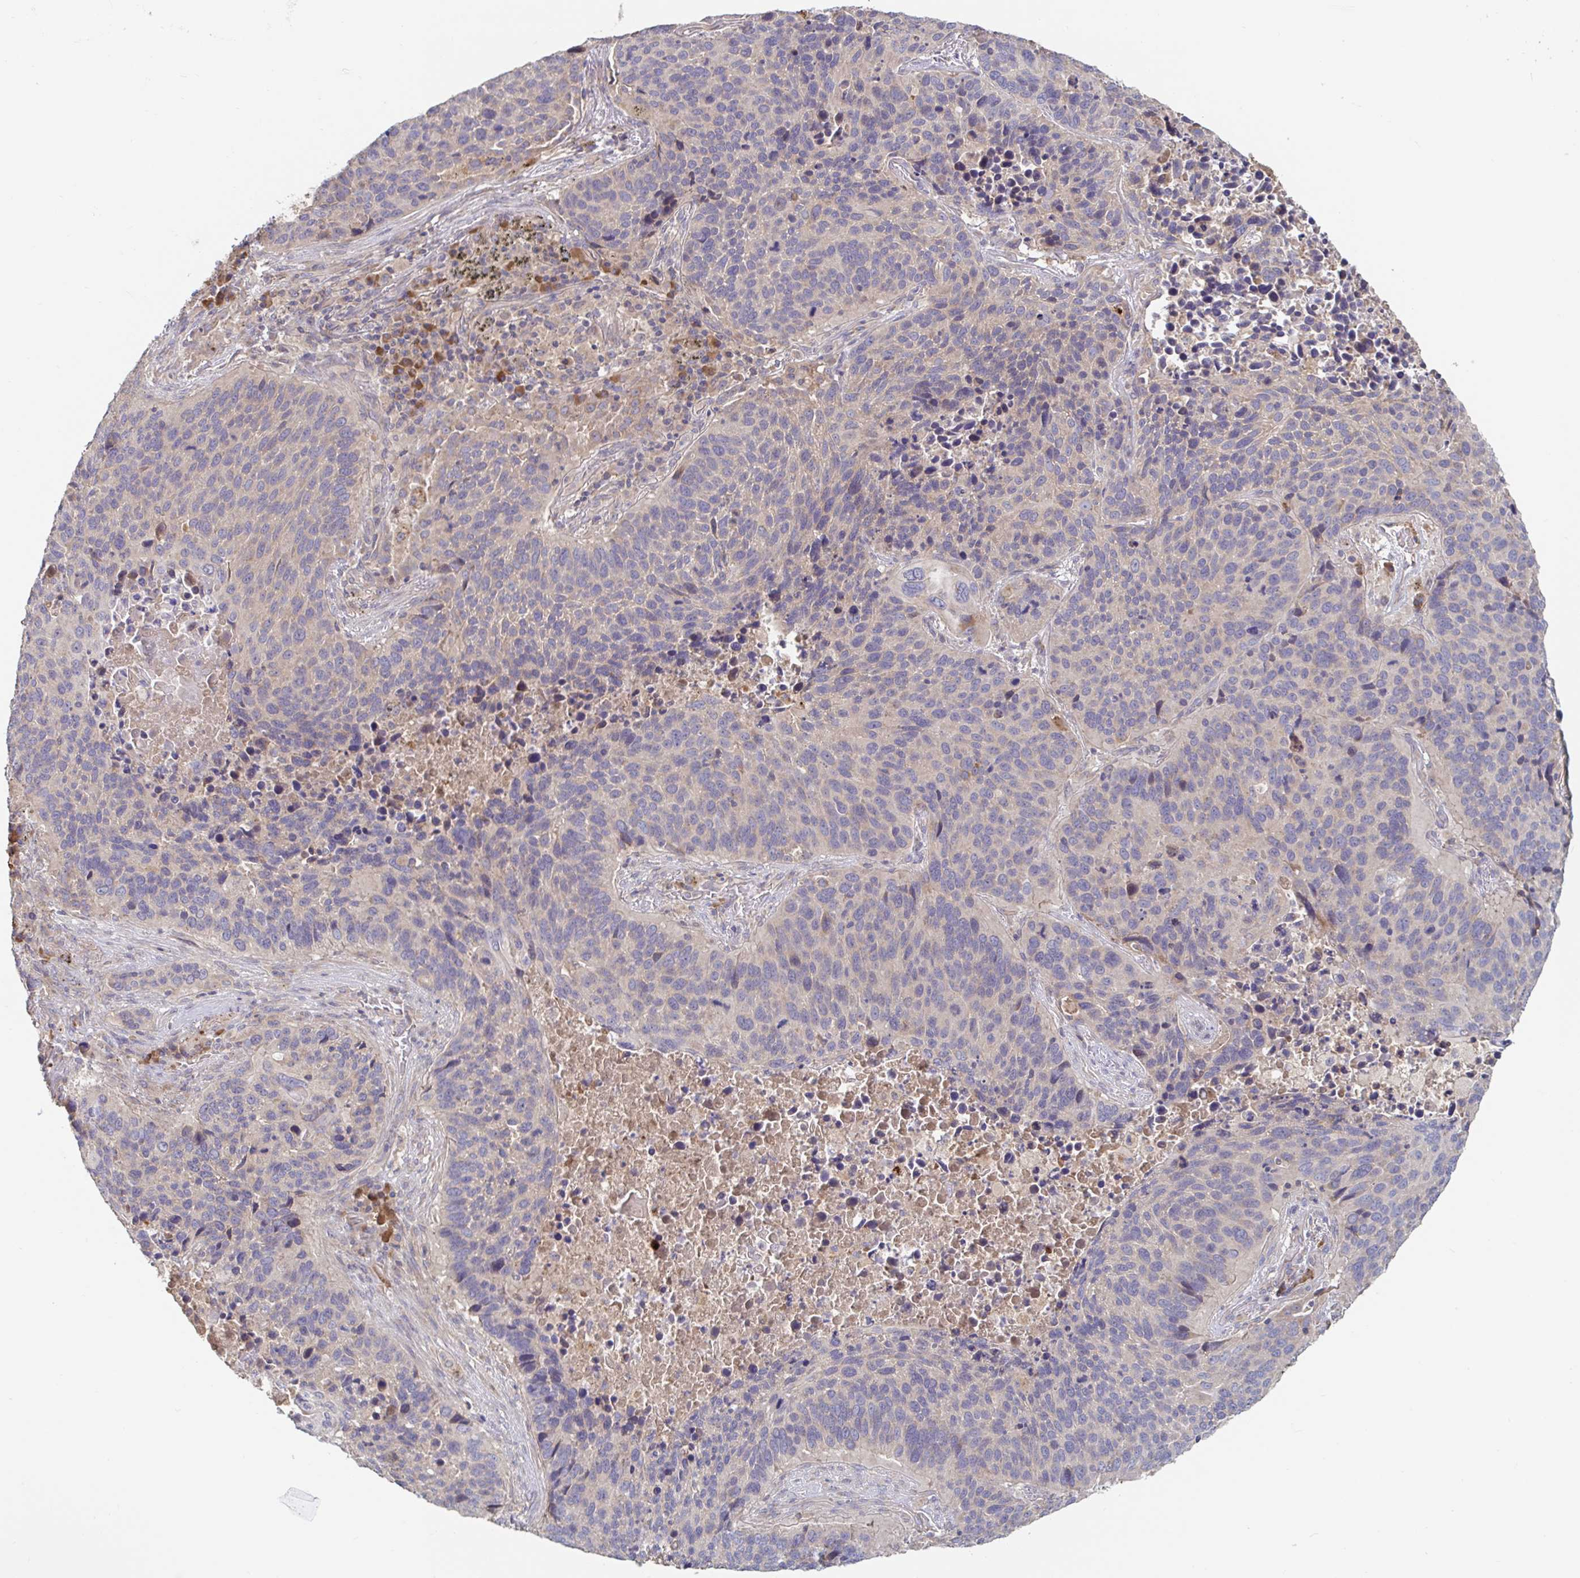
{"staining": {"intensity": "negative", "quantity": "none", "location": "none"}, "tissue": "lung cancer", "cell_type": "Tumor cells", "image_type": "cancer", "snomed": [{"axis": "morphology", "description": "Squamous cell carcinoma, NOS"}, {"axis": "topography", "description": "Lung"}], "caption": "Human lung cancer (squamous cell carcinoma) stained for a protein using IHC demonstrates no staining in tumor cells.", "gene": "LARP1", "patient": {"sex": "male", "age": 68}}